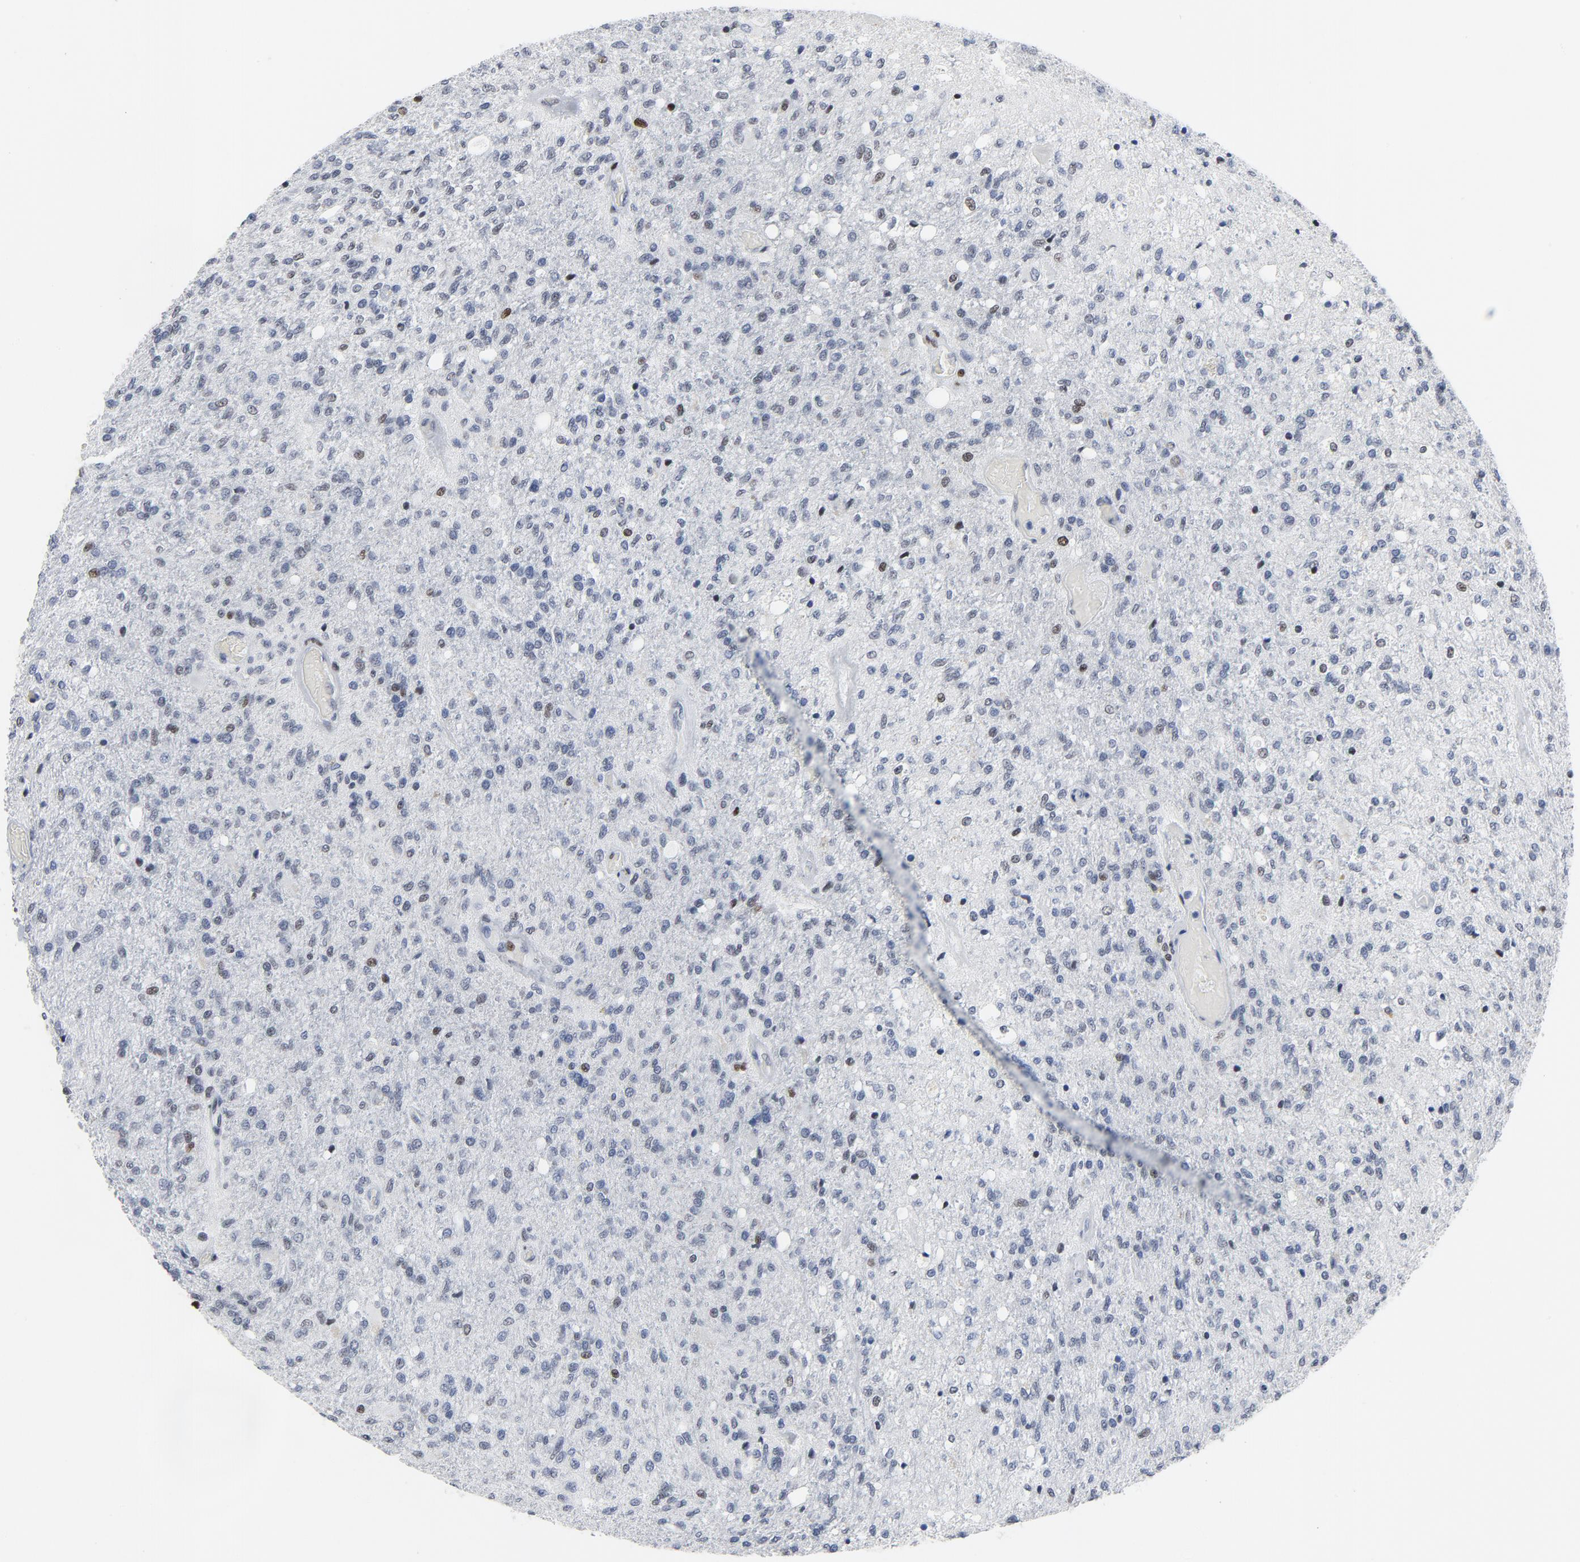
{"staining": {"intensity": "weak", "quantity": "<25%", "location": "nuclear"}, "tissue": "glioma", "cell_type": "Tumor cells", "image_type": "cancer", "snomed": [{"axis": "morphology", "description": "Normal tissue, NOS"}, {"axis": "morphology", "description": "Glioma, malignant, High grade"}, {"axis": "topography", "description": "Cerebral cortex"}], "caption": "An immunohistochemistry (IHC) histopathology image of malignant glioma (high-grade) is shown. There is no staining in tumor cells of malignant glioma (high-grade).", "gene": "POLD1", "patient": {"sex": "male", "age": 77}}